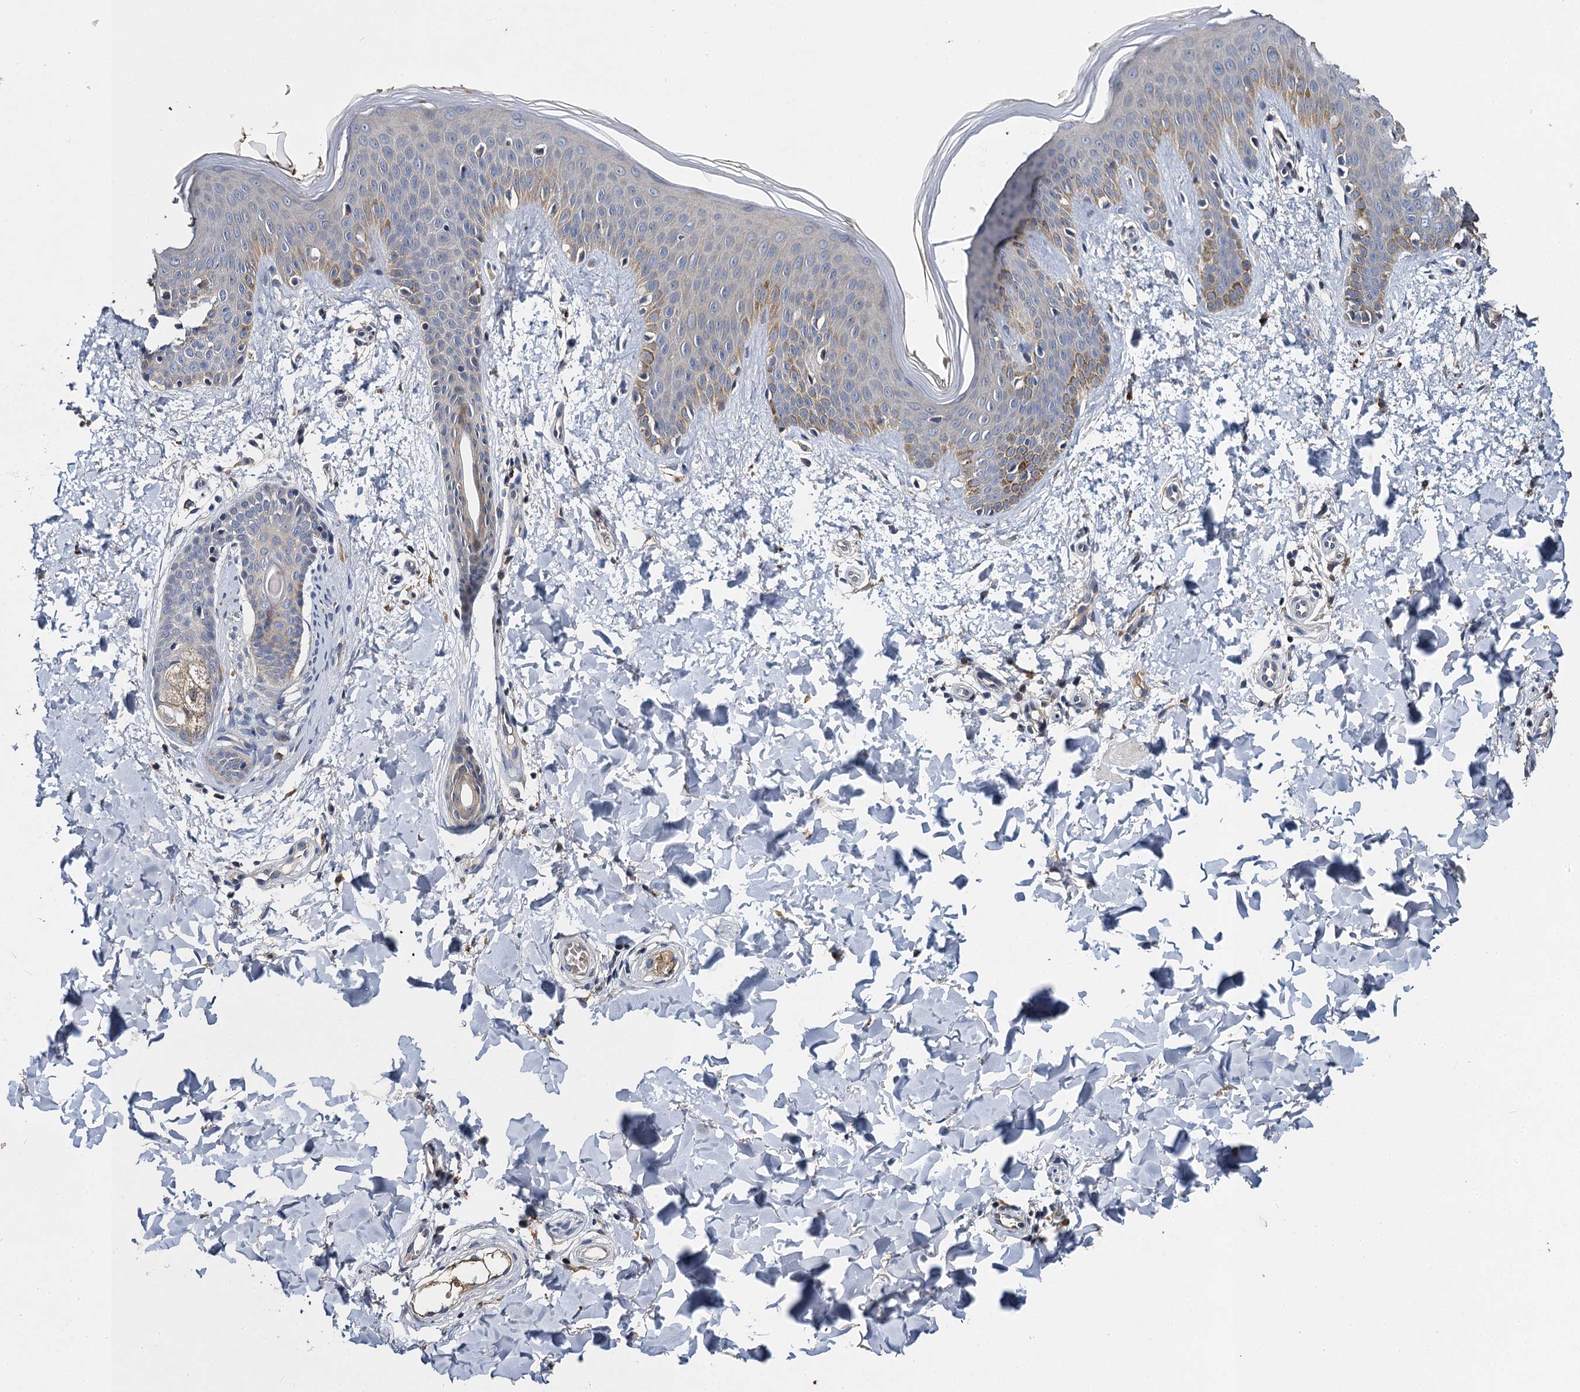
{"staining": {"intensity": "negative", "quantity": "none", "location": "none"}, "tissue": "skin", "cell_type": "Fibroblasts", "image_type": "normal", "snomed": [{"axis": "morphology", "description": "Normal tissue, NOS"}, {"axis": "topography", "description": "Skin"}], "caption": "An immunohistochemistry (IHC) micrograph of normal skin is shown. There is no staining in fibroblasts of skin.", "gene": "SLC11A2", "patient": {"sex": "male", "age": 36}}